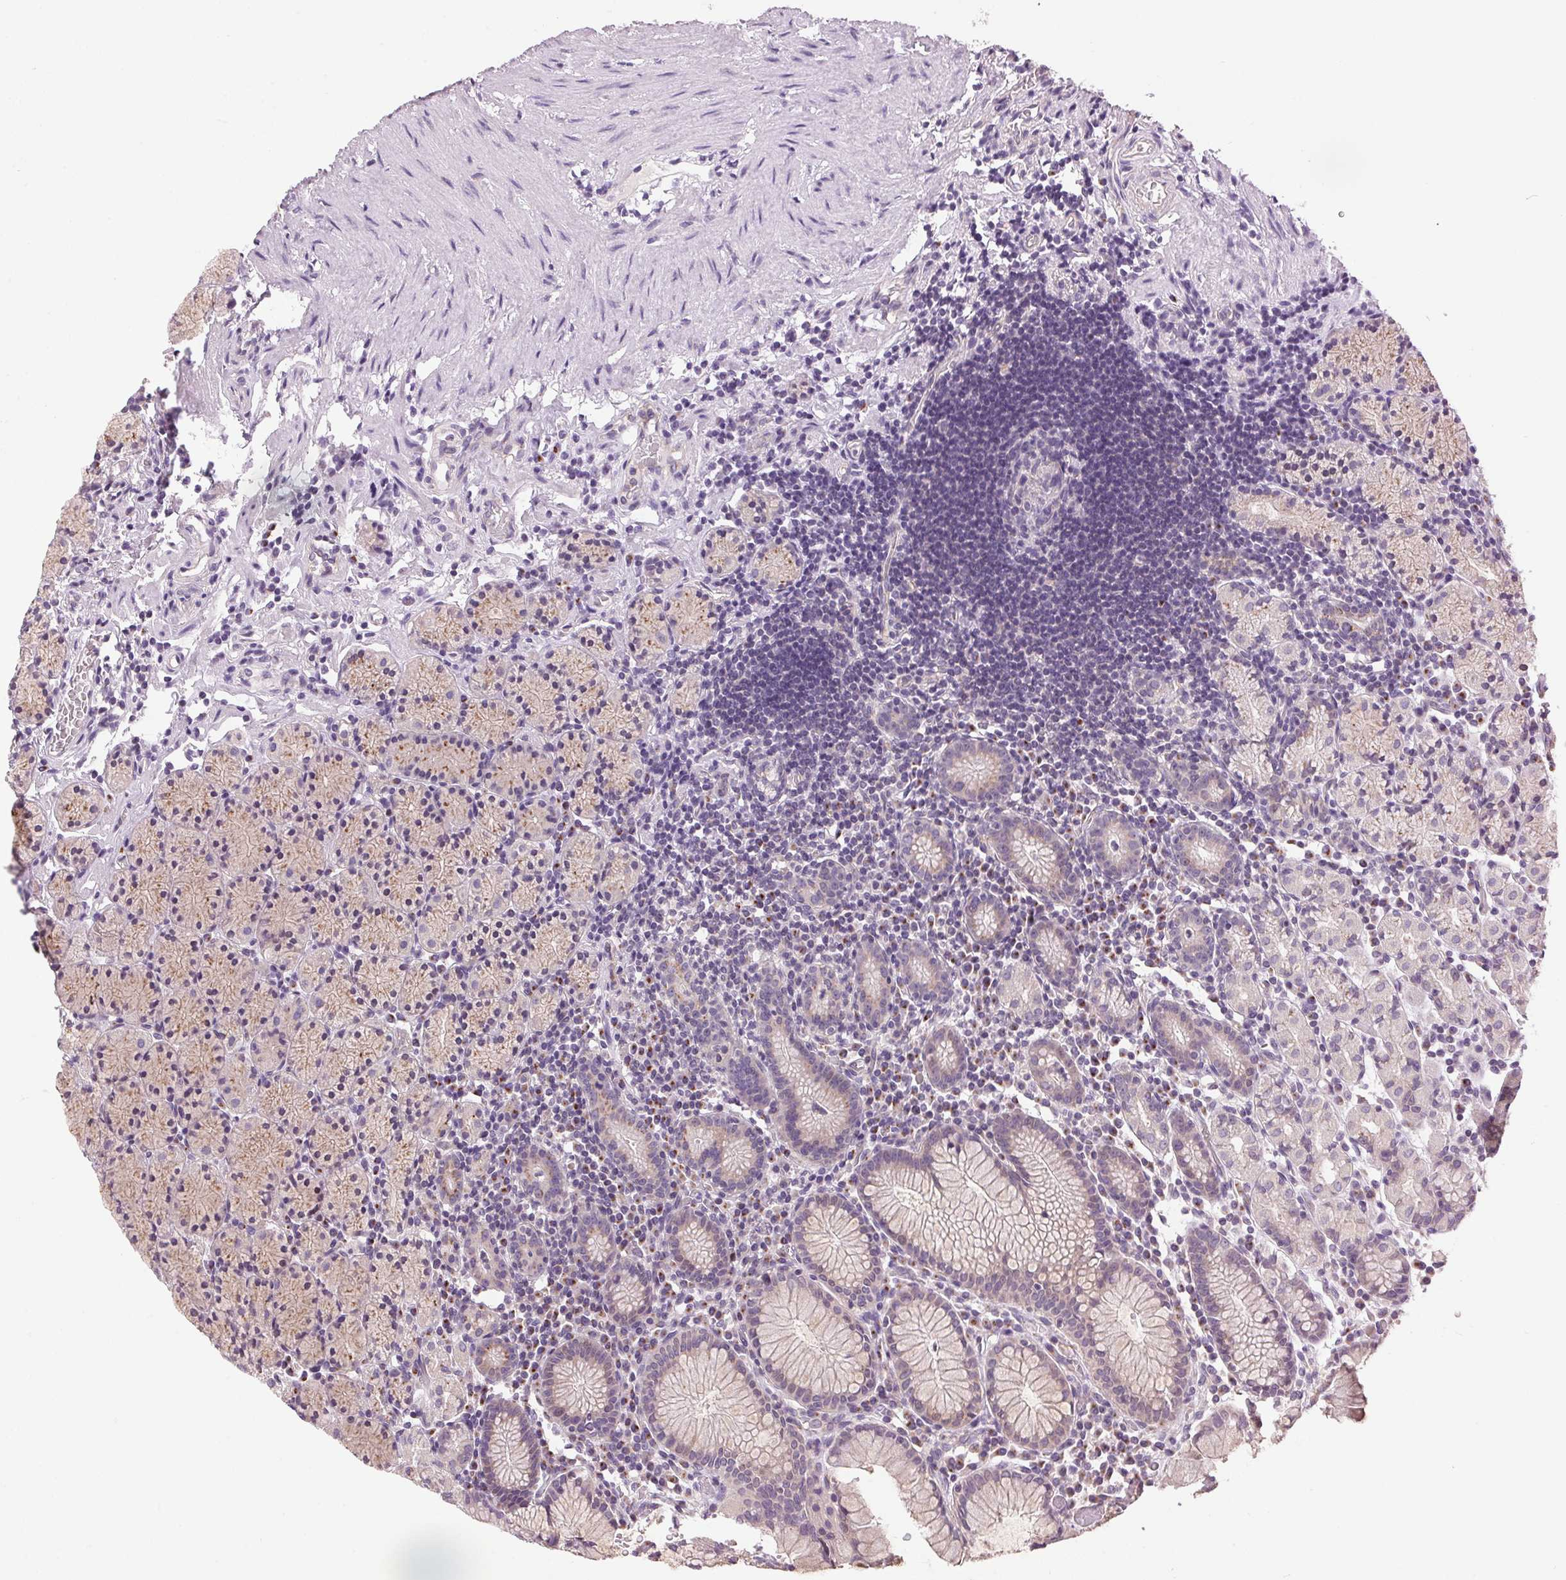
{"staining": {"intensity": "moderate", "quantity": "<25%", "location": "cytoplasmic/membranous"}, "tissue": "stomach", "cell_type": "Glandular cells", "image_type": "normal", "snomed": [{"axis": "morphology", "description": "Normal tissue, NOS"}, {"axis": "topography", "description": "Stomach, upper"}, {"axis": "topography", "description": "Stomach"}], "caption": "Immunohistochemical staining of unremarkable human stomach exhibits <25% levels of moderate cytoplasmic/membranous protein positivity in approximately <25% of glandular cells. The staining is performed using DAB brown chromogen to label protein expression. The nuclei are counter-stained blue using hematoxylin.", "gene": "GOLPH3", "patient": {"sex": "male", "age": 62}}